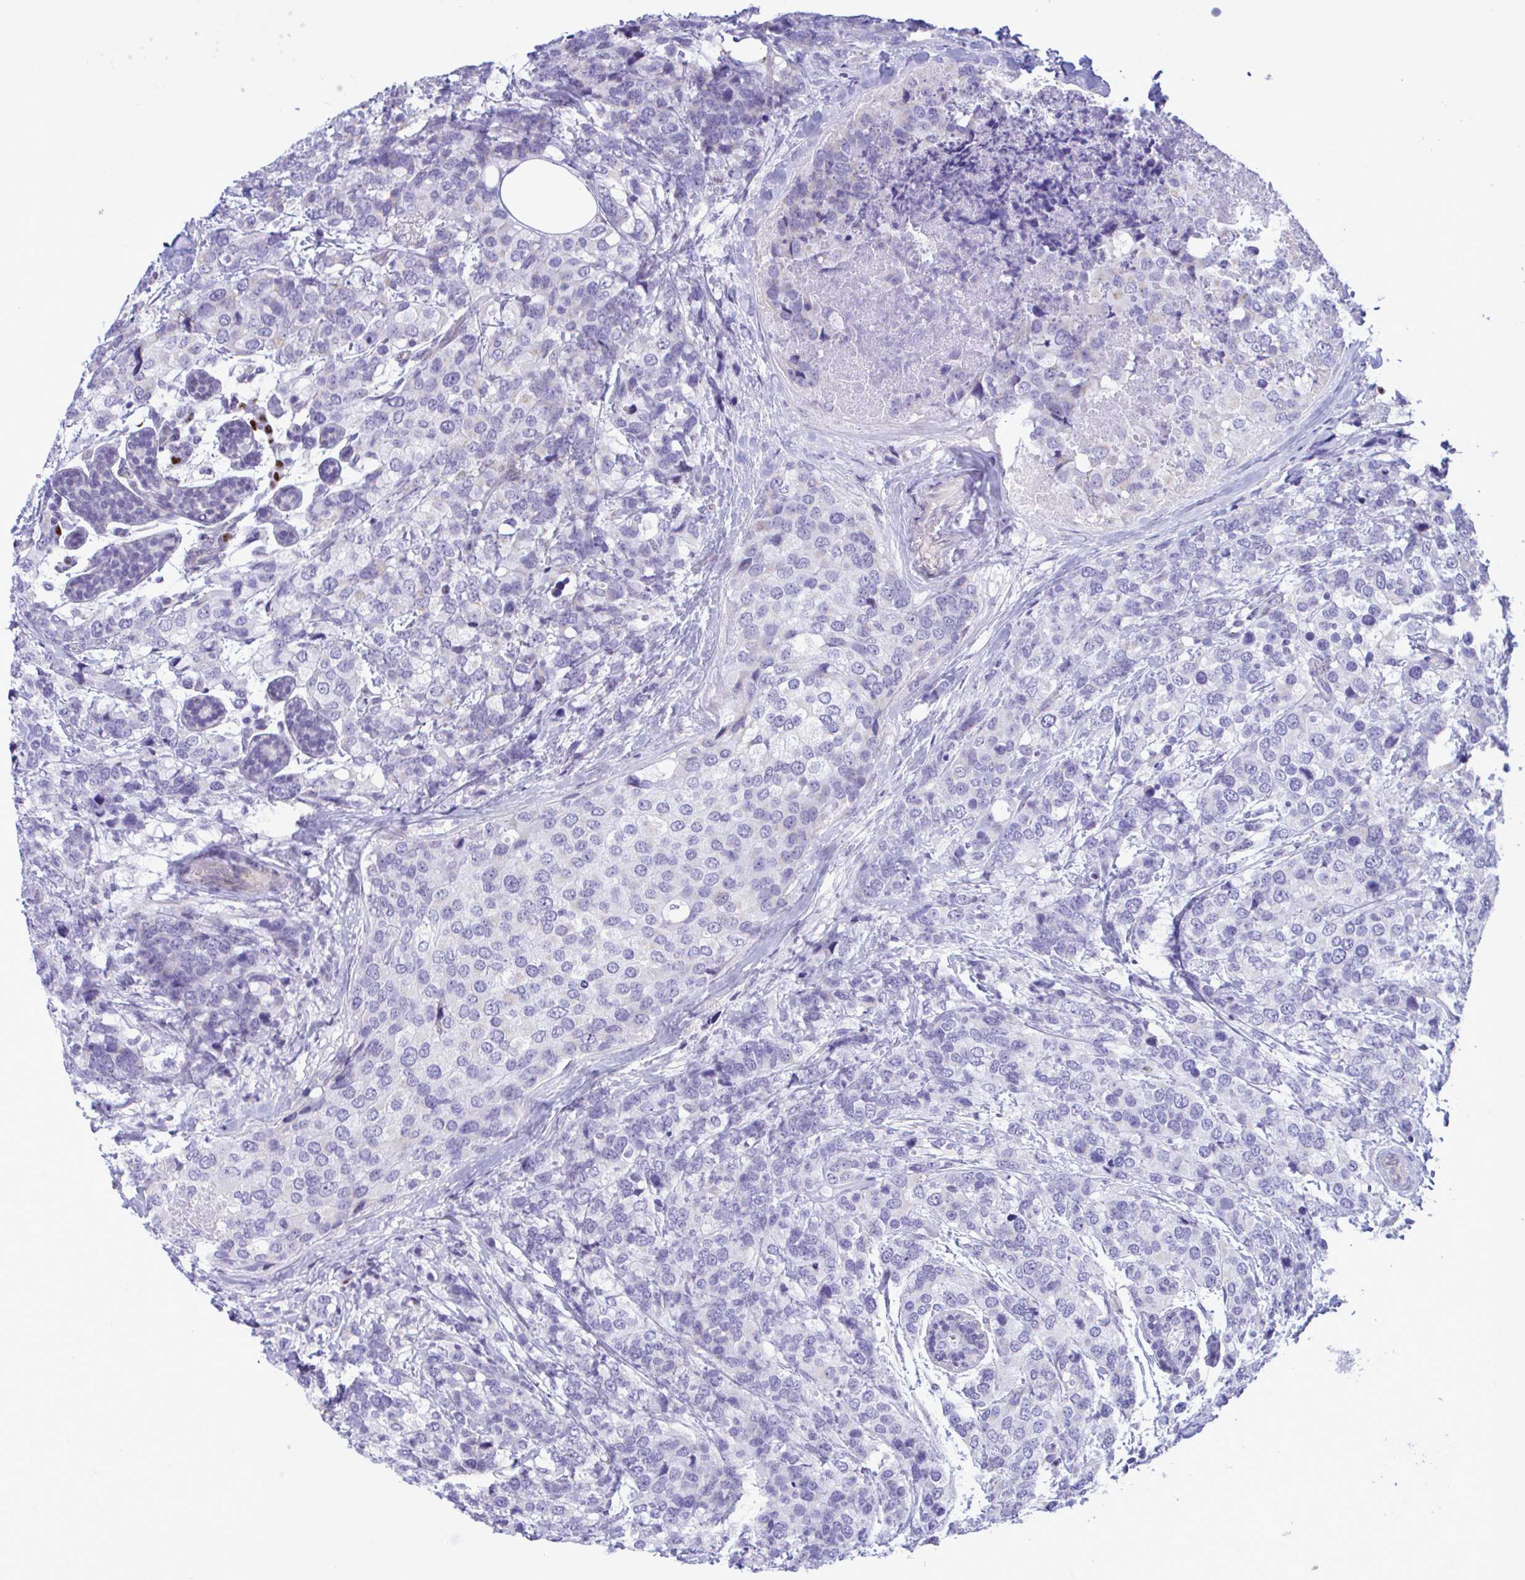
{"staining": {"intensity": "negative", "quantity": "none", "location": "none"}, "tissue": "breast cancer", "cell_type": "Tumor cells", "image_type": "cancer", "snomed": [{"axis": "morphology", "description": "Lobular carcinoma"}, {"axis": "topography", "description": "Breast"}], "caption": "Micrograph shows no significant protein staining in tumor cells of breast cancer.", "gene": "SLC25A51", "patient": {"sex": "female", "age": 59}}